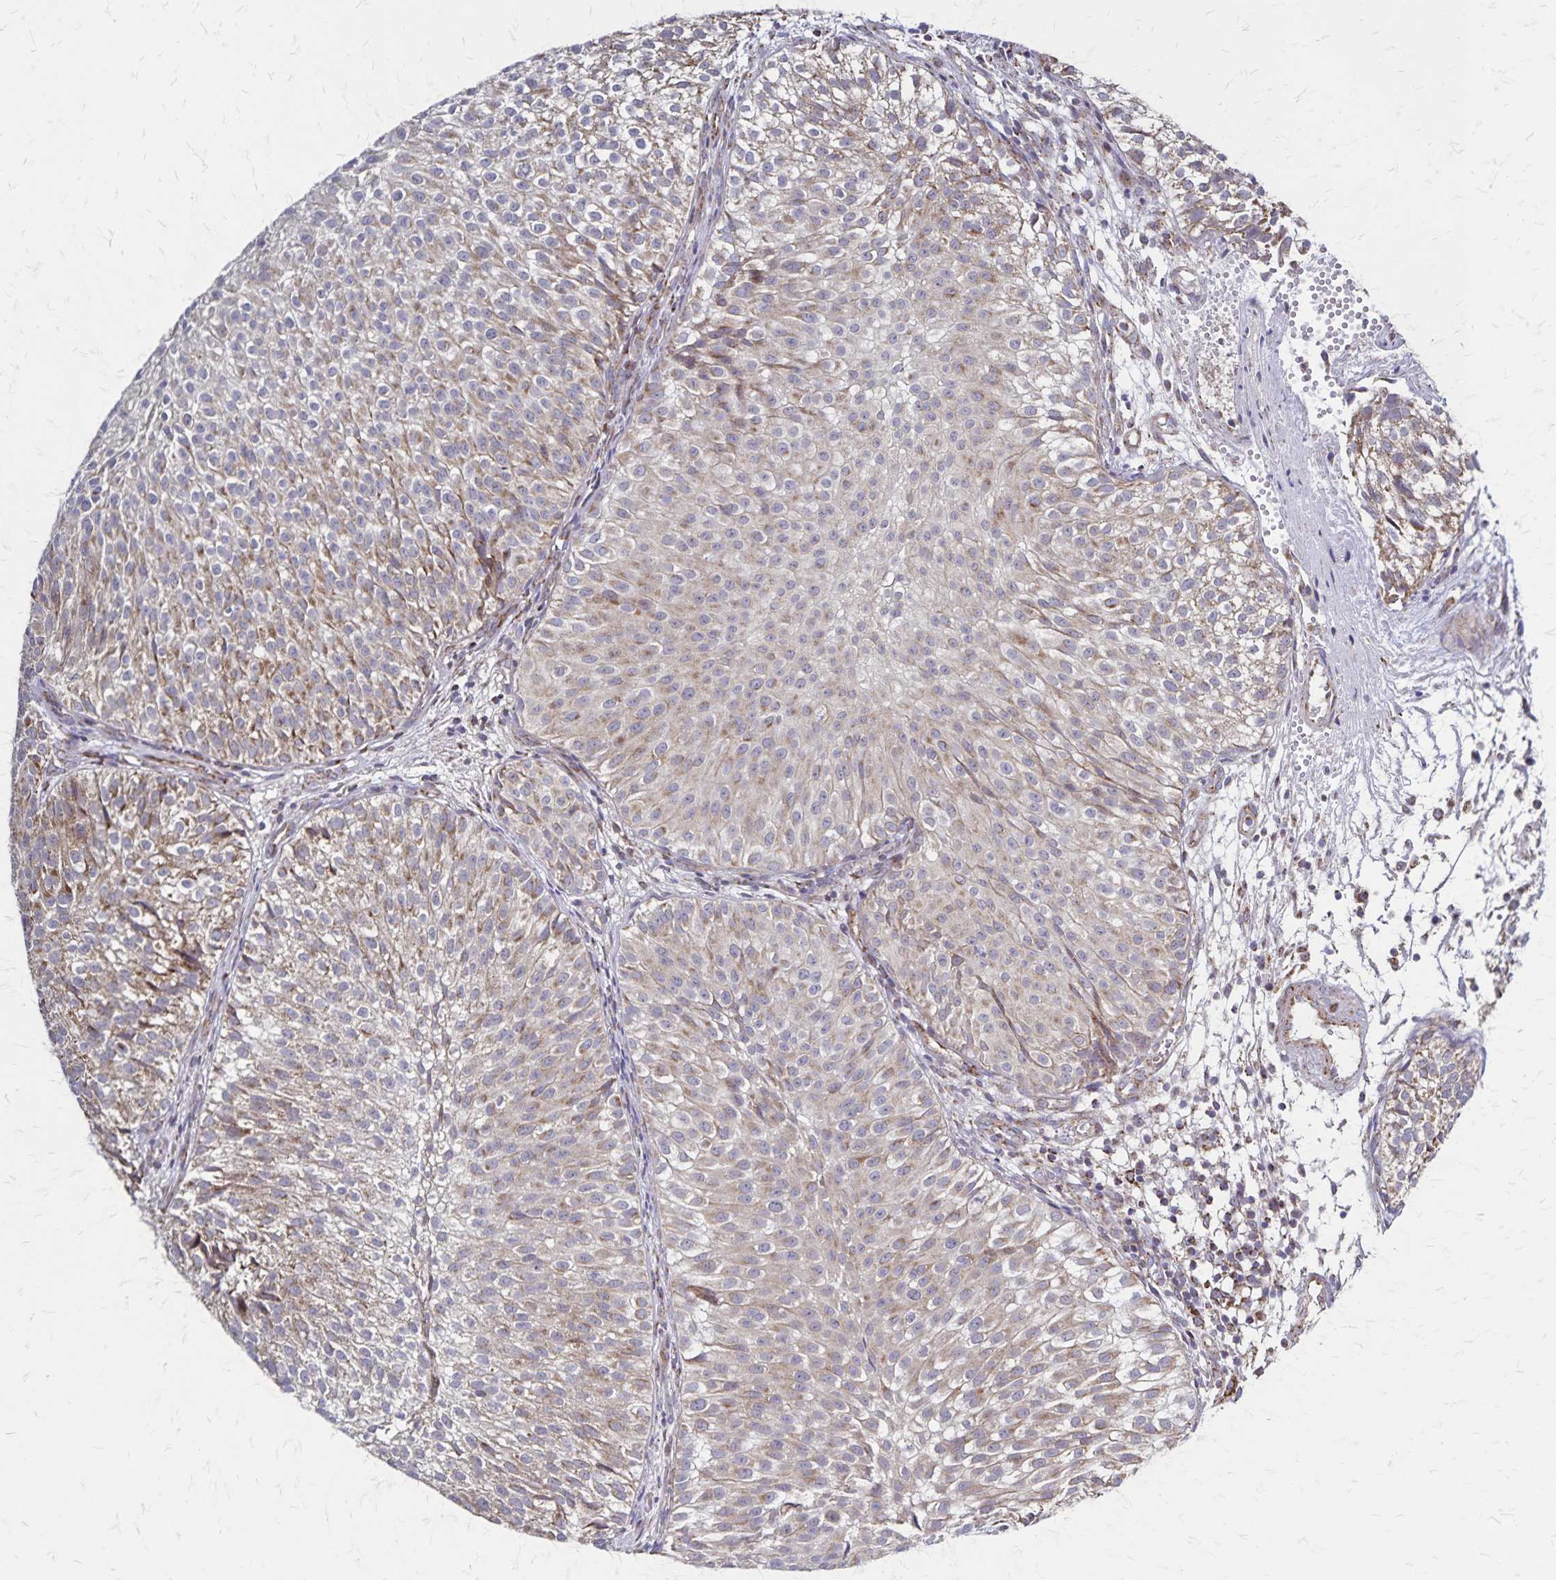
{"staining": {"intensity": "weak", "quantity": "25%-75%", "location": "cytoplasmic/membranous"}, "tissue": "urothelial cancer", "cell_type": "Tumor cells", "image_type": "cancer", "snomed": [{"axis": "morphology", "description": "Urothelial carcinoma, Low grade"}, {"axis": "topography", "description": "Urinary bladder"}], "caption": "IHC micrograph of neoplastic tissue: urothelial carcinoma (low-grade) stained using IHC displays low levels of weak protein expression localized specifically in the cytoplasmic/membranous of tumor cells, appearing as a cytoplasmic/membranous brown color.", "gene": "NFS1", "patient": {"sex": "male", "age": 70}}